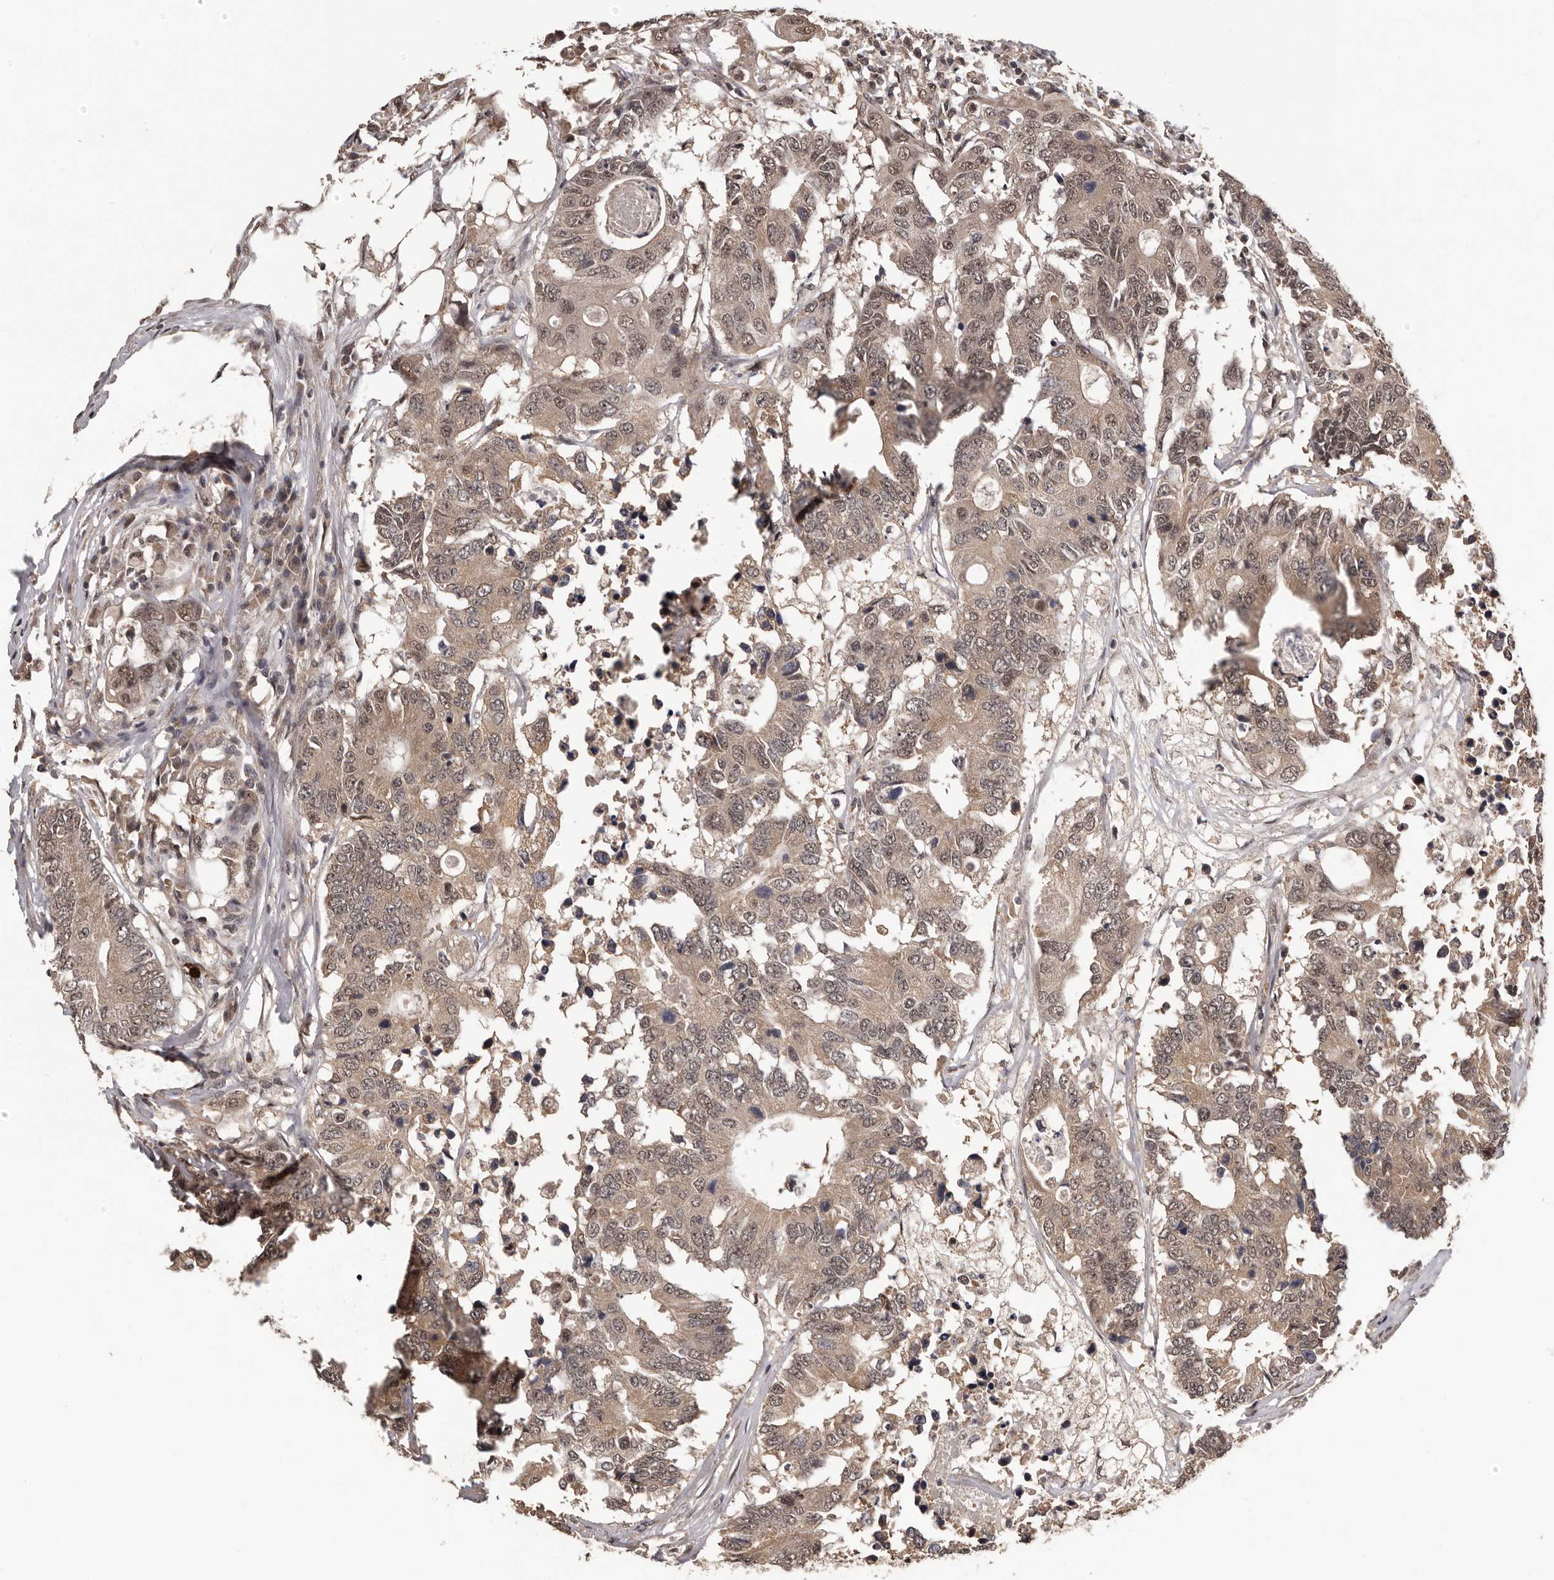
{"staining": {"intensity": "weak", "quantity": ">75%", "location": "cytoplasmic/membranous,nuclear"}, "tissue": "colorectal cancer", "cell_type": "Tumor cells", "image_type": "cancer", "snomed": [{"axis": "morphology", "description": "Adenocarcinoma, NOS"}, {"axis": "topography", "description": "Colon"}], "caption": "An immunohistochemistry (IHC) image of neoplastic tissue is shown. Protein staining in brown highlights weak cytoplasmic/membranous and nuclear positivity in adenocarcinoma (colorectal) within tumor cells.", "gene": "VPS37A", "patient": {"sex": "male", "age": 71}}